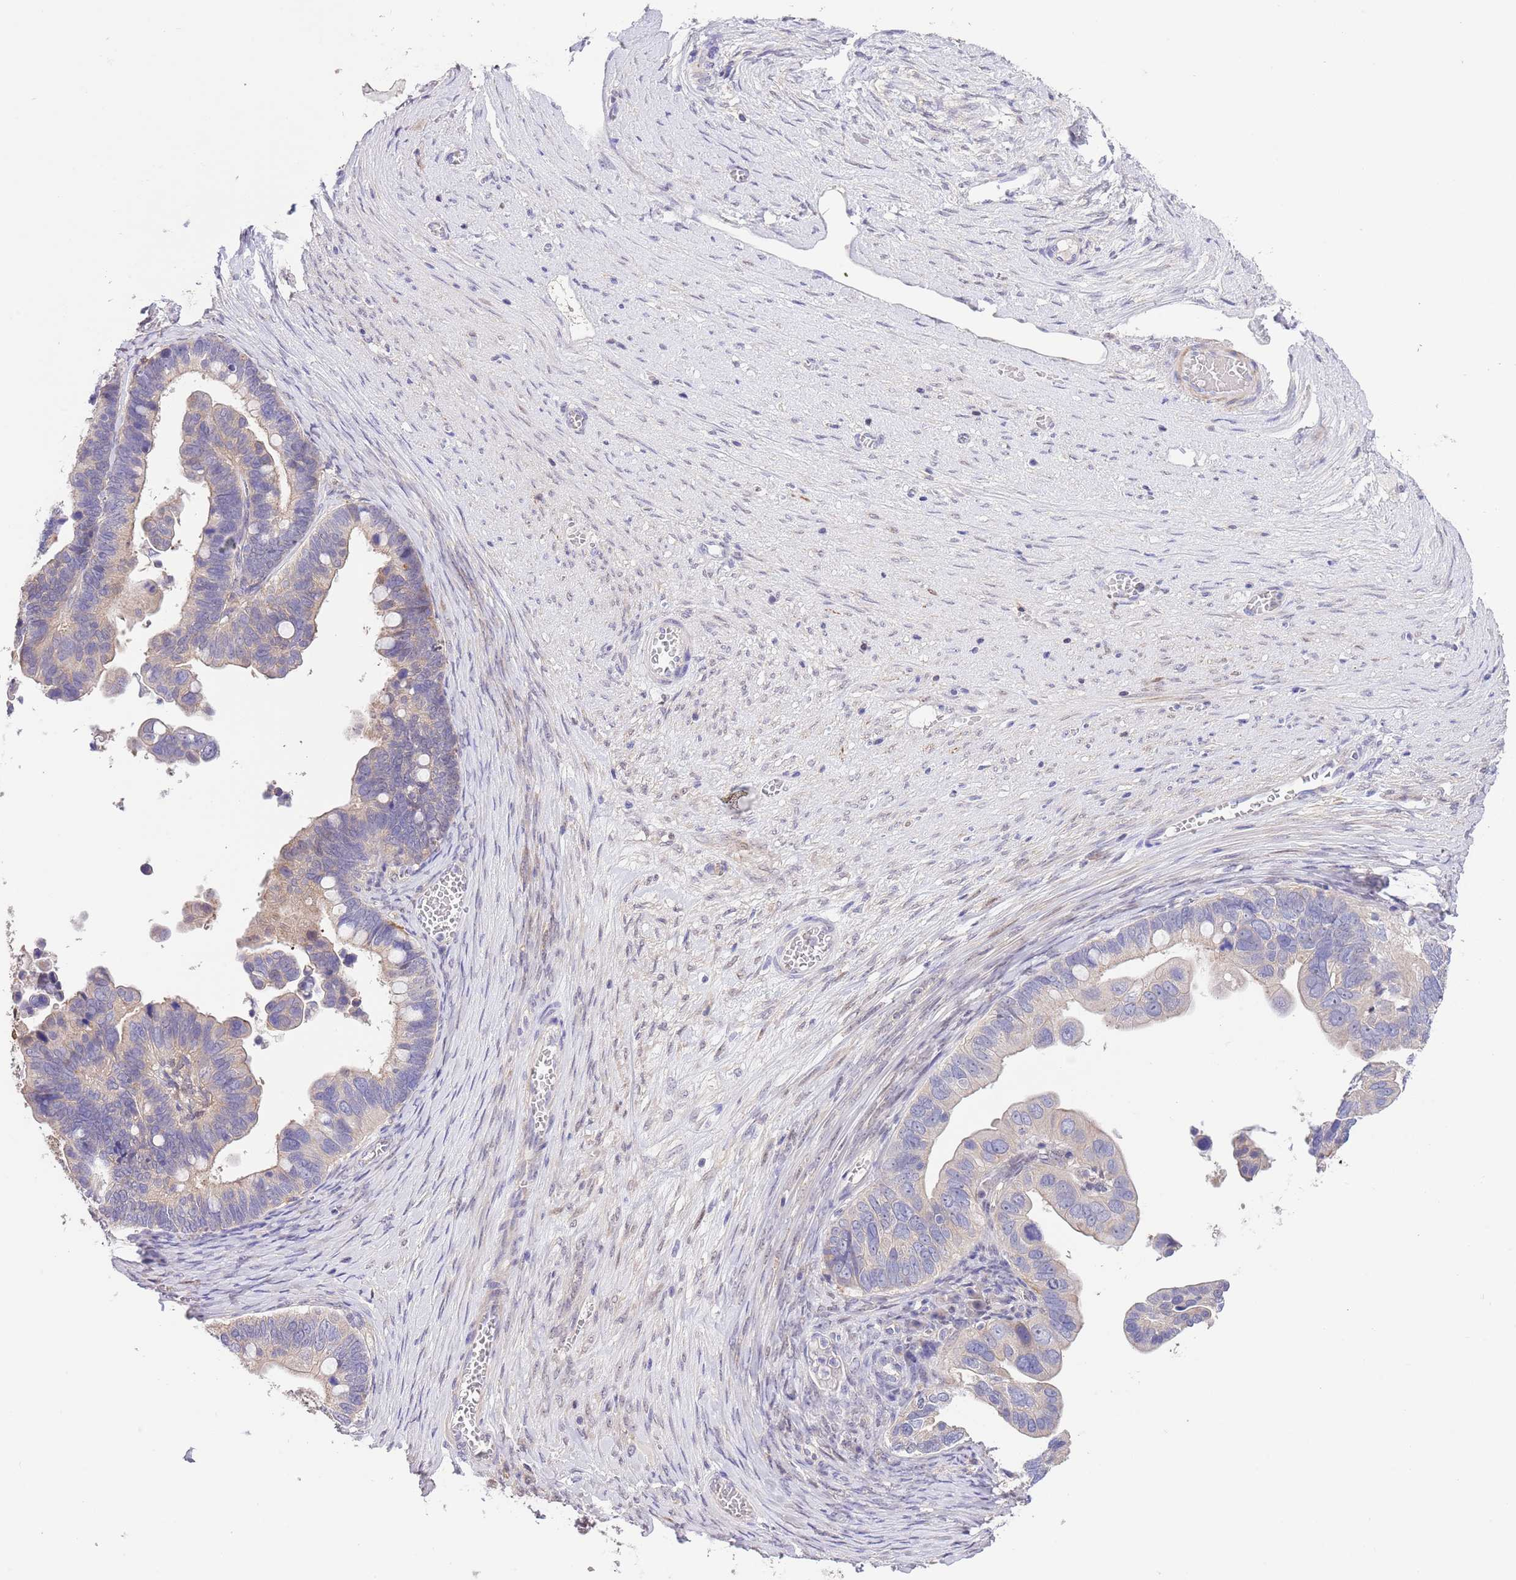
{"staining": {"intensity": "weak", "quantity": "<25%", "location": "cytoplasmic/membranous"}, "tissue": "ovarian cancer", "cell_type": "Tumor cells", "image_type": "cancer", "snomed": [{"axis": "morphology", "description": "Cystadenocarcinoma, serous, NOS"}, {"axis": "topography", "description": "Ovary"}], "caption": "DAB (3,3'-diaminobenzidine) immunohistochemical staining of ovarian serous cystadenocarcinoma displays no significant staining in tumor cells. Nuclei are stained in blue.", "gene": "PRR32", "patient": {"sex": "female", "age": 56}}